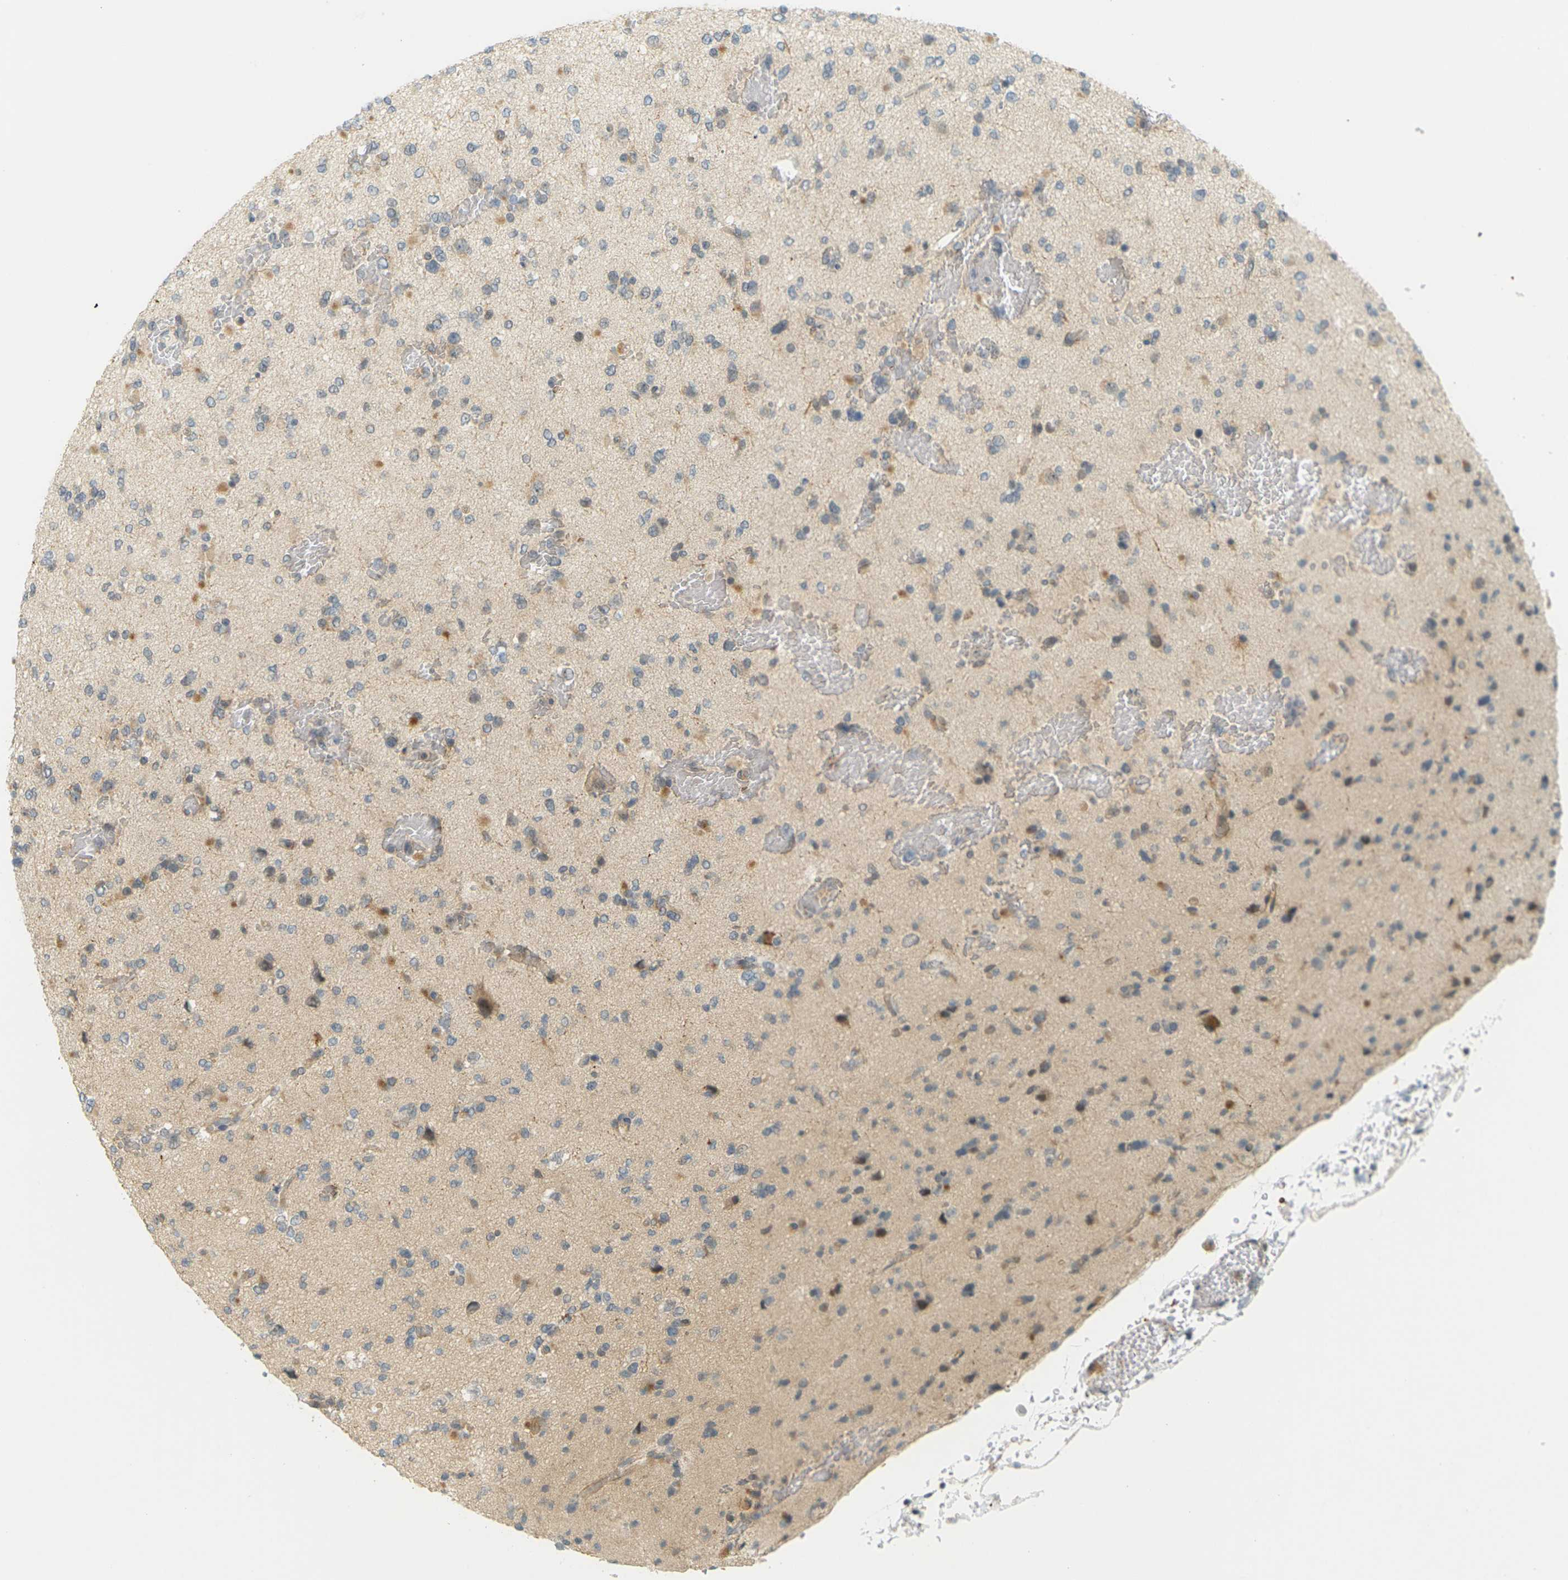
{"staining": {"intensity": "negative", "quantity": "none", "location": "none"}, "tissue": "glioma", "cell_type": "Tumor cells", "image_type": "cancer", "snomed": [{"axis": "morphology", "description": "Glioma, malignant, Low grade"}, {"axis": "topography", "description": "Brain"}], "caption": "DAB immunohistochemical staining of malignant glioma (low-grade) reveals no significant positivity in tumor cells.", "gene": "SOCS6", "patient": {"sex": "female", "age": 22}}